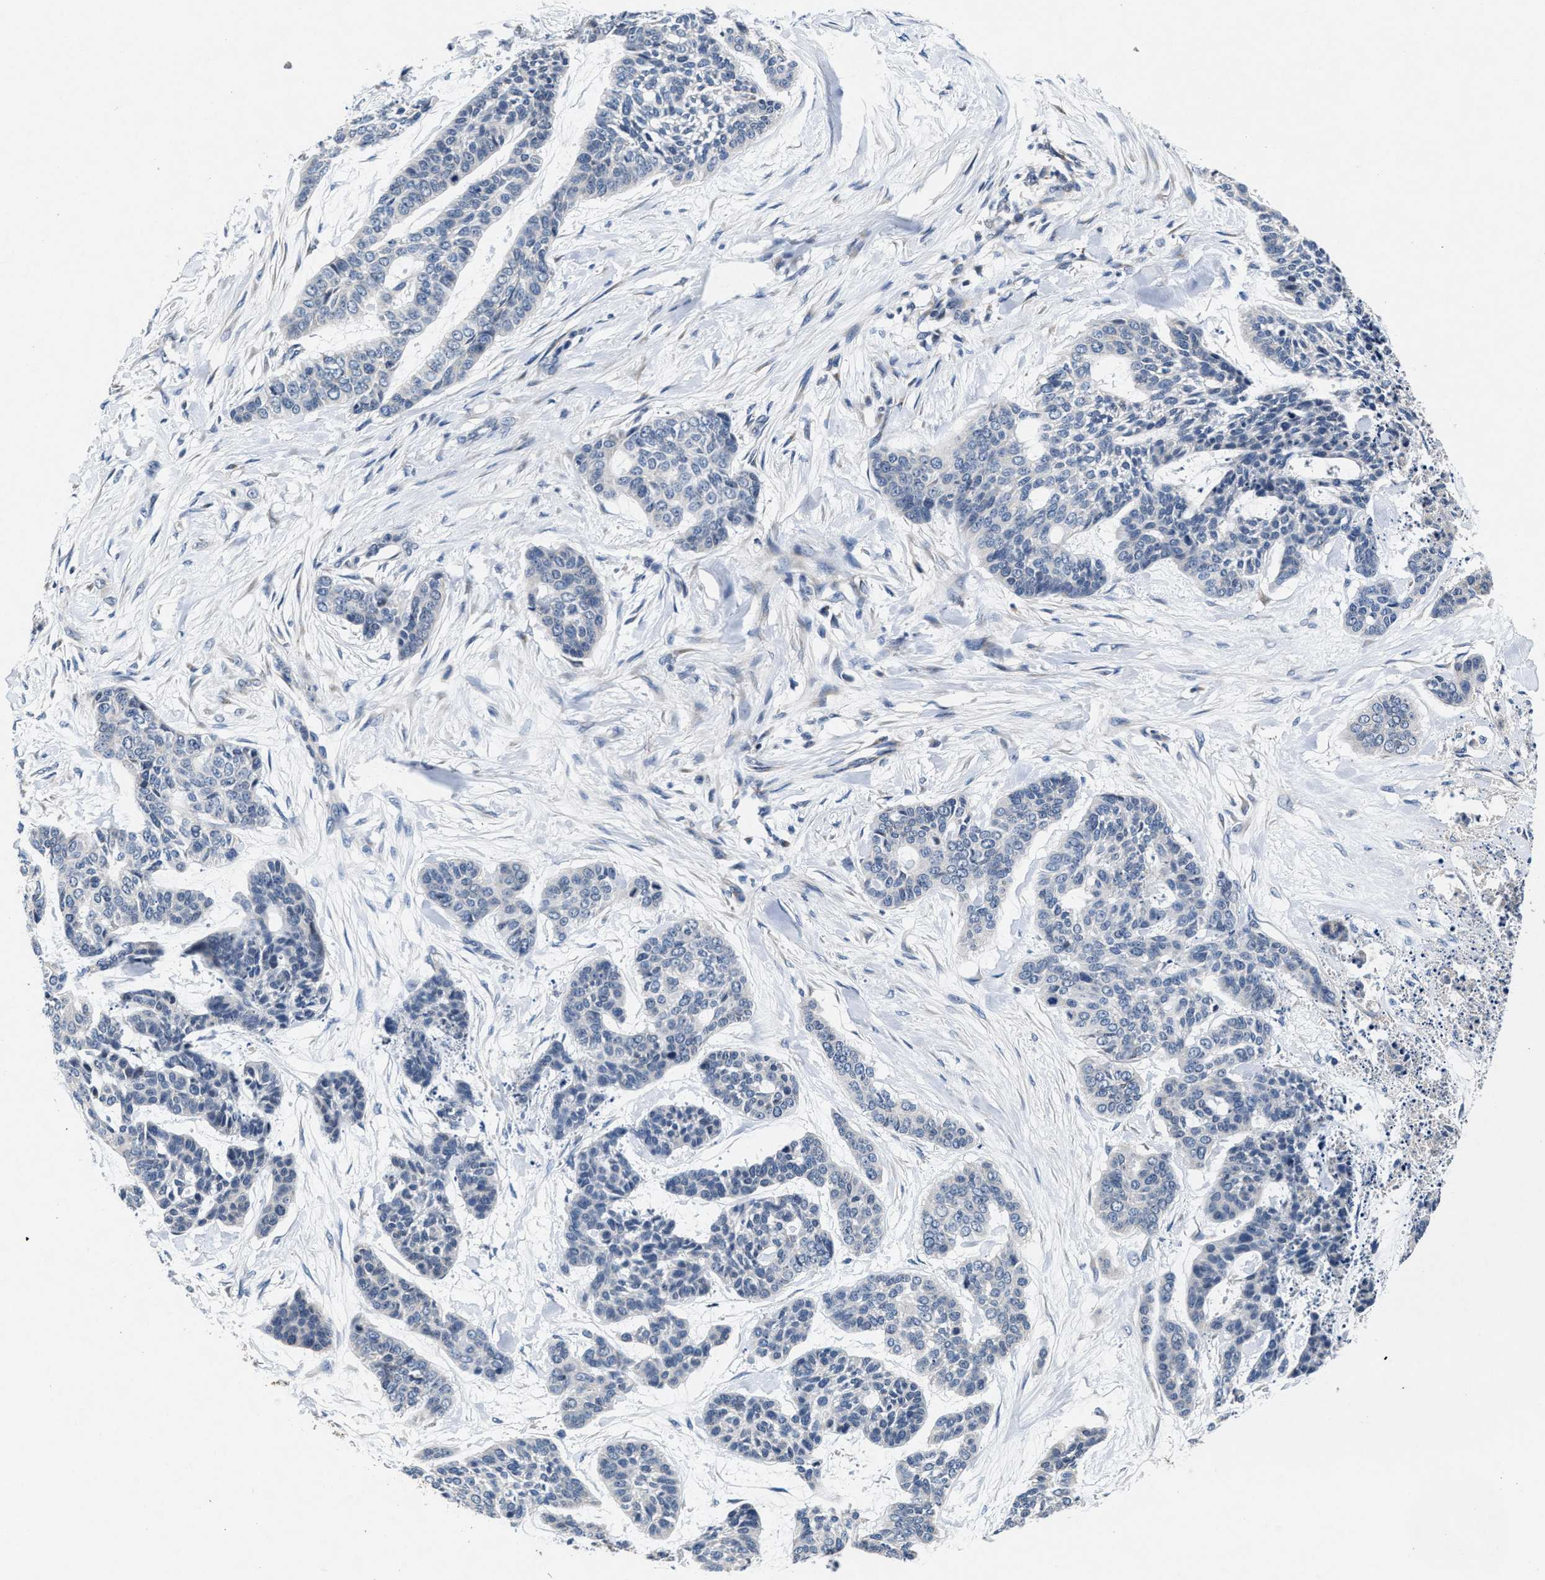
{"staining": {"intensity": "negative", "quantity": "none", "location": "none"}, "tissue": "skin cancer", "cell_type": "Tumor cells", "image_type": "cancer", "snomed": [{"axis": "morphology", "description": "Basal cell carcinoma"}, {"axis": "topography", "description": "Skin"}], "caption": "The histopathology image reveals no significant positivity in tumor cells of skin basal cell carcinoma.", "gene": "TMEM53", "patient": {"sex": "female", "age": 64}}